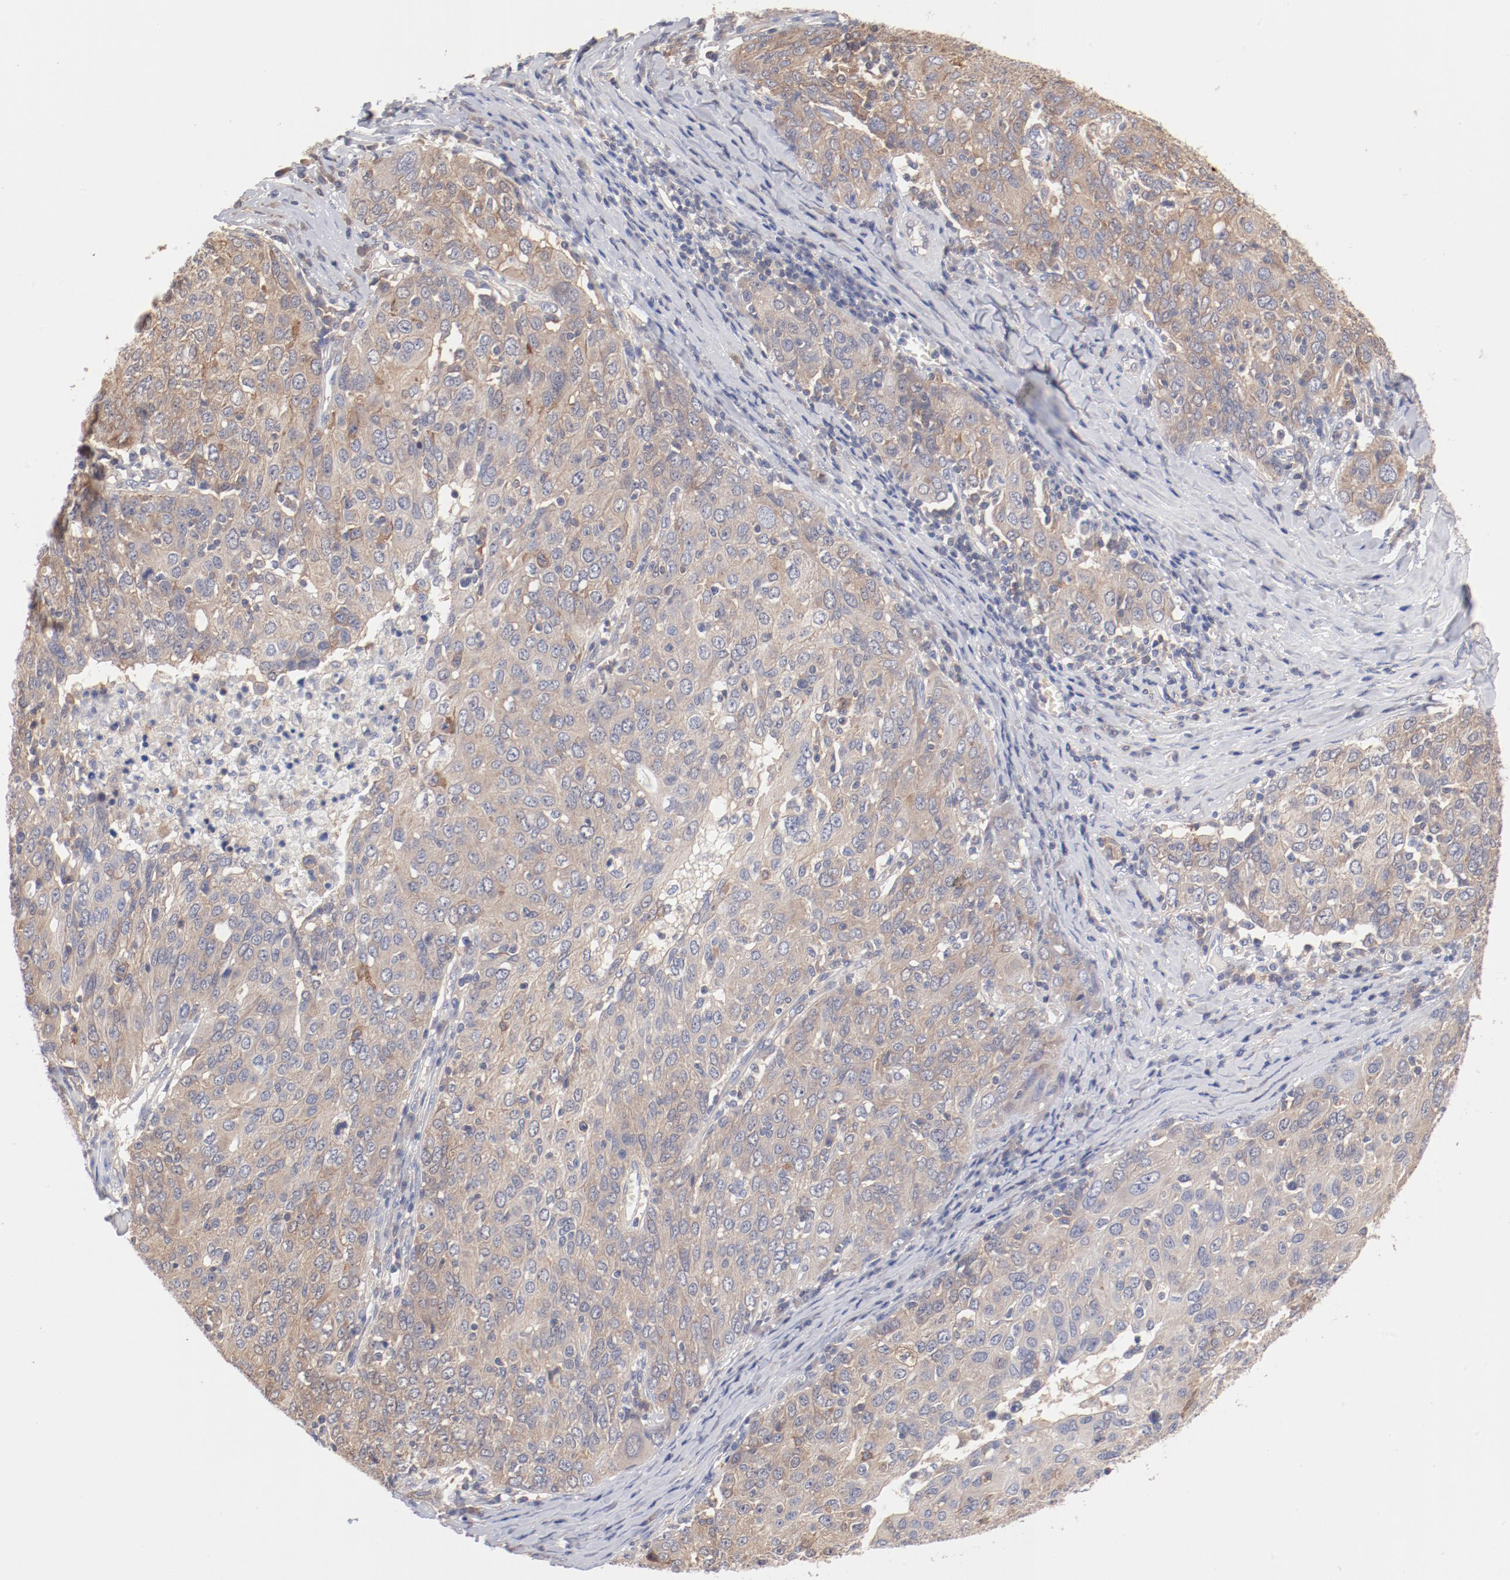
{"staining": {"intensity": "weak", "quantity": ">75%", "location": "cytoplasmic/membranous"}, "tissue": "ovarian cancer", "cell_type": "Tumor cells", "image_type": "cancer", "snomed": [{"axis": "morphology", "description": "Carcinoma, endometroid"}, {"axis": "topography", "description": "Ovary"}], "caption": "Immunohistochemical staining of ovarian endometroid carcinoma reveals weak cytoplasmic/membranous protein staining in about >75% of tumor cells.", "gene": "SETD3", "patient": {"sex": "female", "age": 50}}